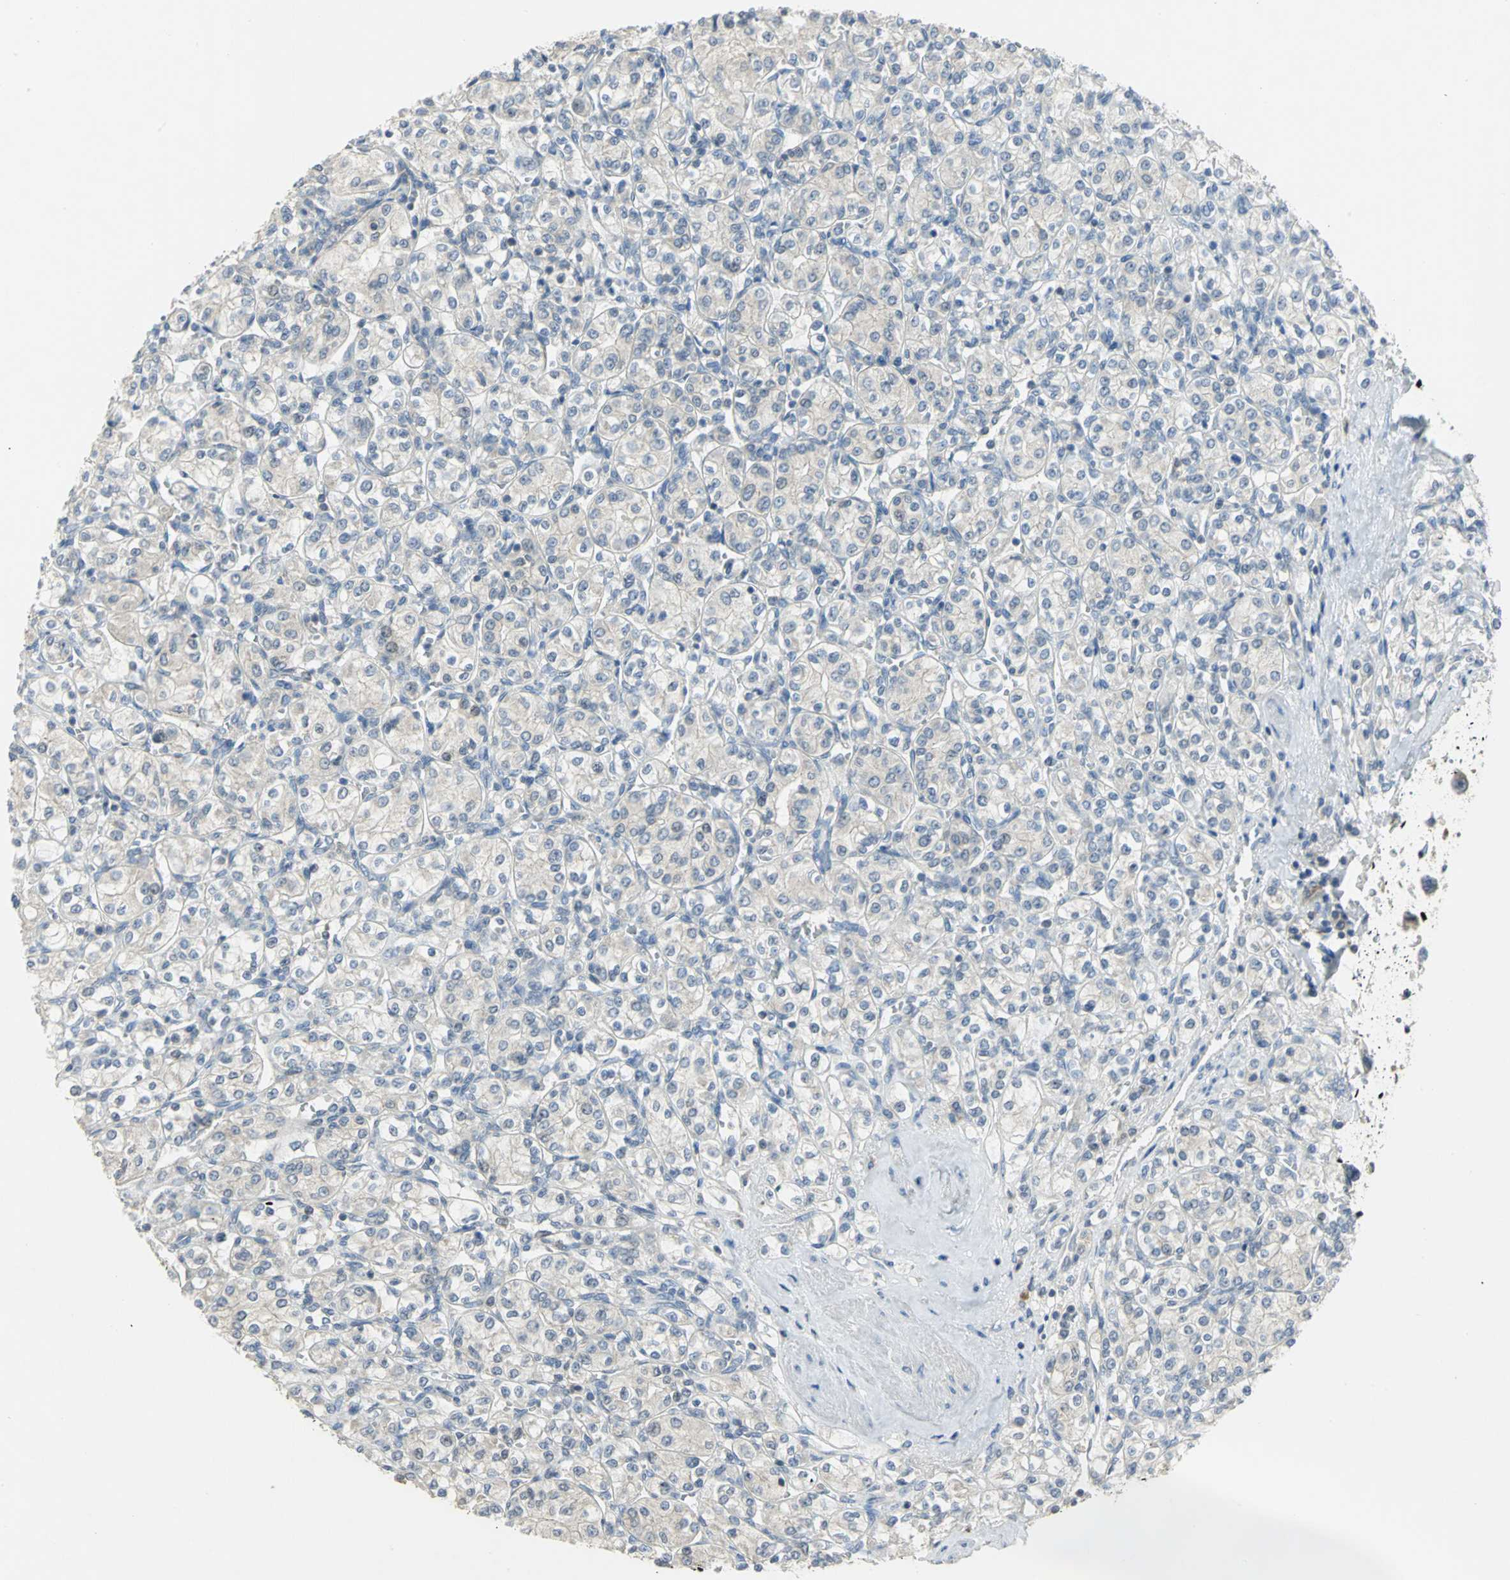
{"staining": {"intensity": "negative", "quantity": "none", "location": "none"}, "tissue": "renal cancer", "cell_type": "Tumor cells", "image_type": "cancer", "snomed": [{"axis": "morphology", "description": "Adenocarcinoma, NOS"}, {"axis": "topography", "description": "Kidney"}], "caption": "Human renal cancer (adenocarcinoma) stained for a protein using IHC shows no expression in tumor cells.", "gene": "PPIA", "patient": {"sex": "male", "age": 77}}